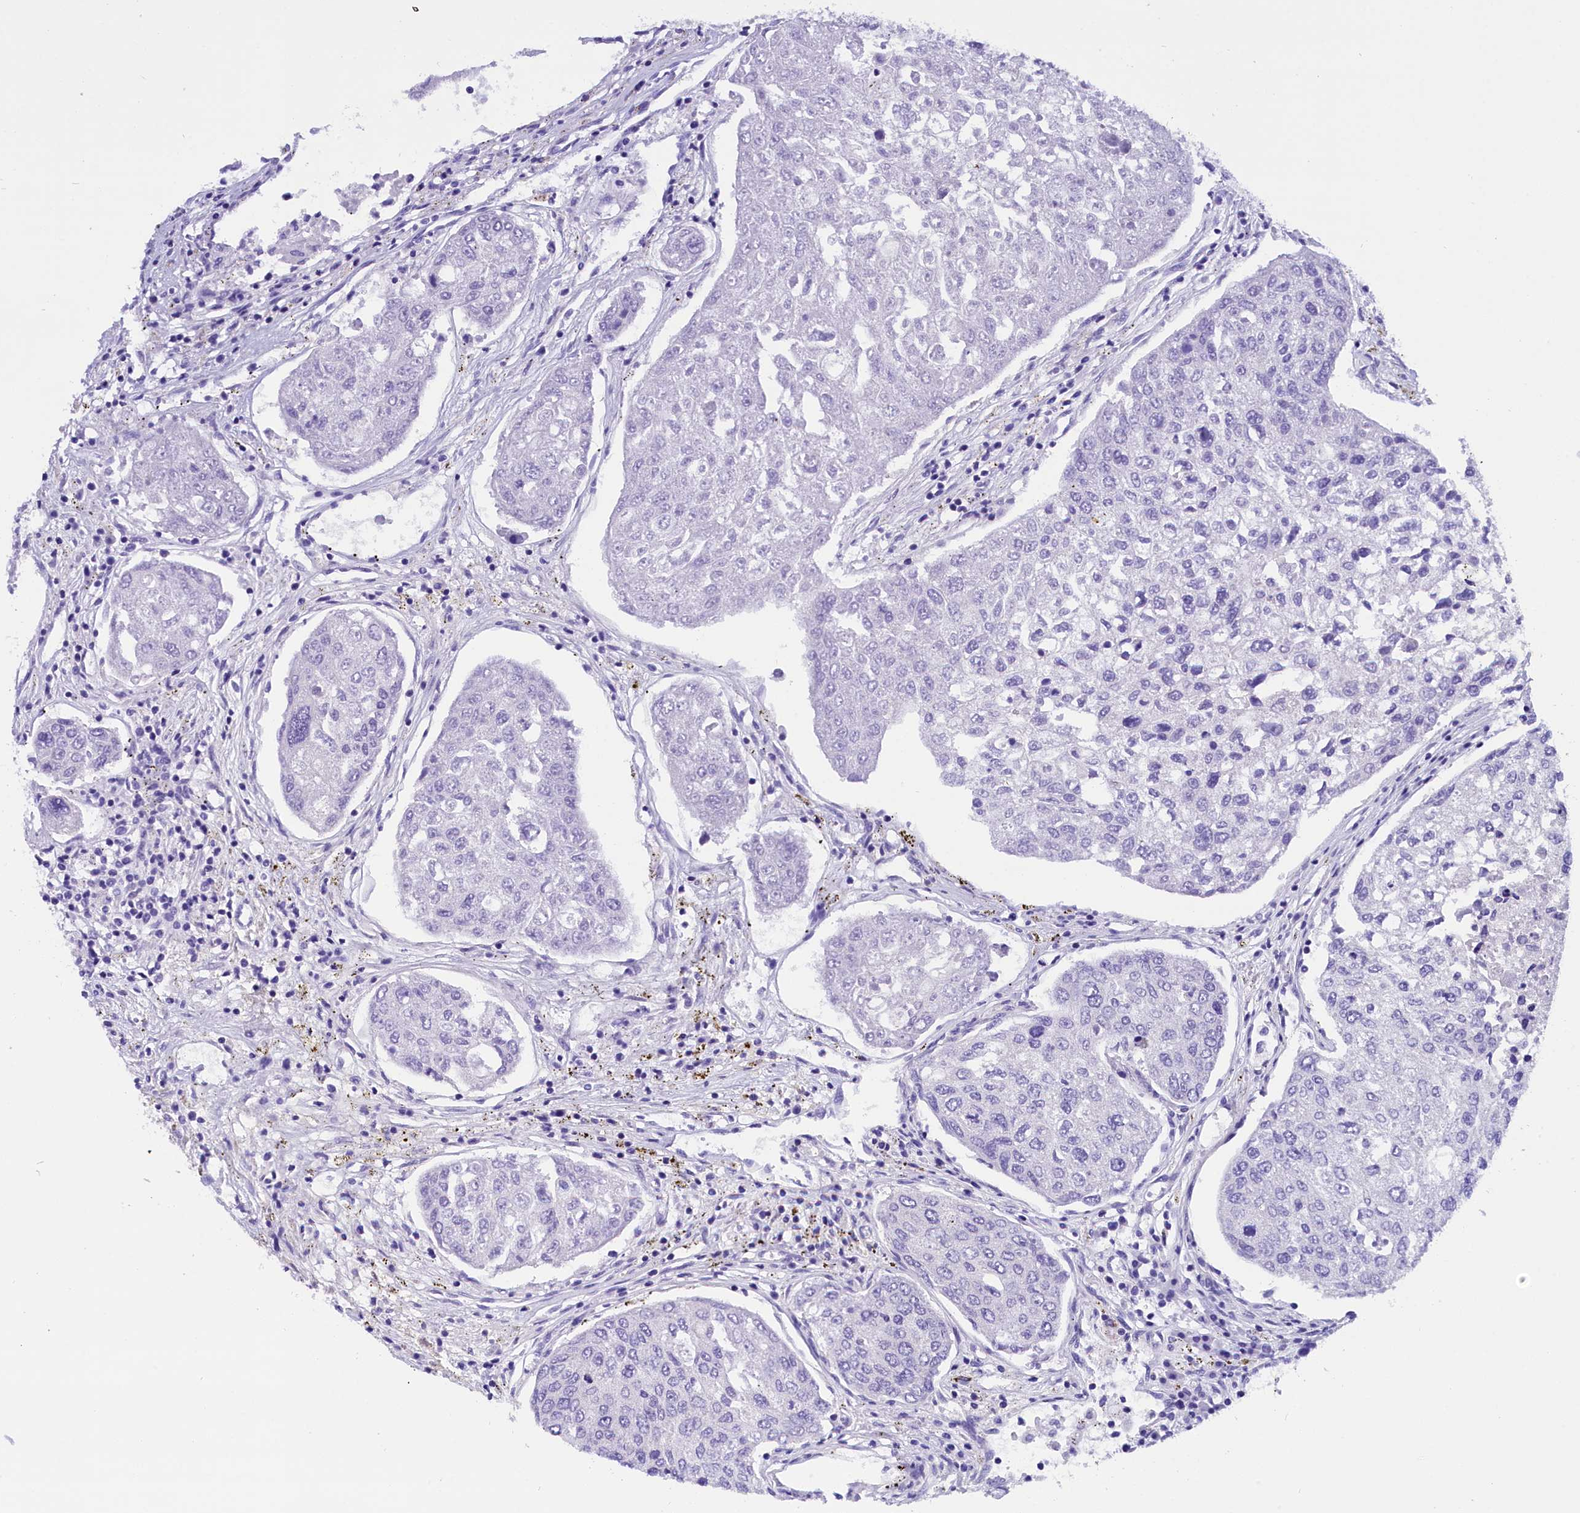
{"staining": {"intensity": "negative", "quantity": "none", "location": "none"}, "tissue": "urothelial cancer", "cell_type": "Tumor cells", "image_type": "cancer", "snomed": [{"axis": "morphology", "description": "Urothelial carcinoma, High grade"}, {"axis": "topography", "description": "Lymph node"}, {"axis": "topography", "description": "Urinary bladder"}], "caption": "Immunohistochemistry of urothelial carcinoma (high-grade) shows no expression in tumor cells. (IHC, brightfield microscopy, high magnification).", "gene": "ABAT", "patient": {"sex": "male", "age": 51}}